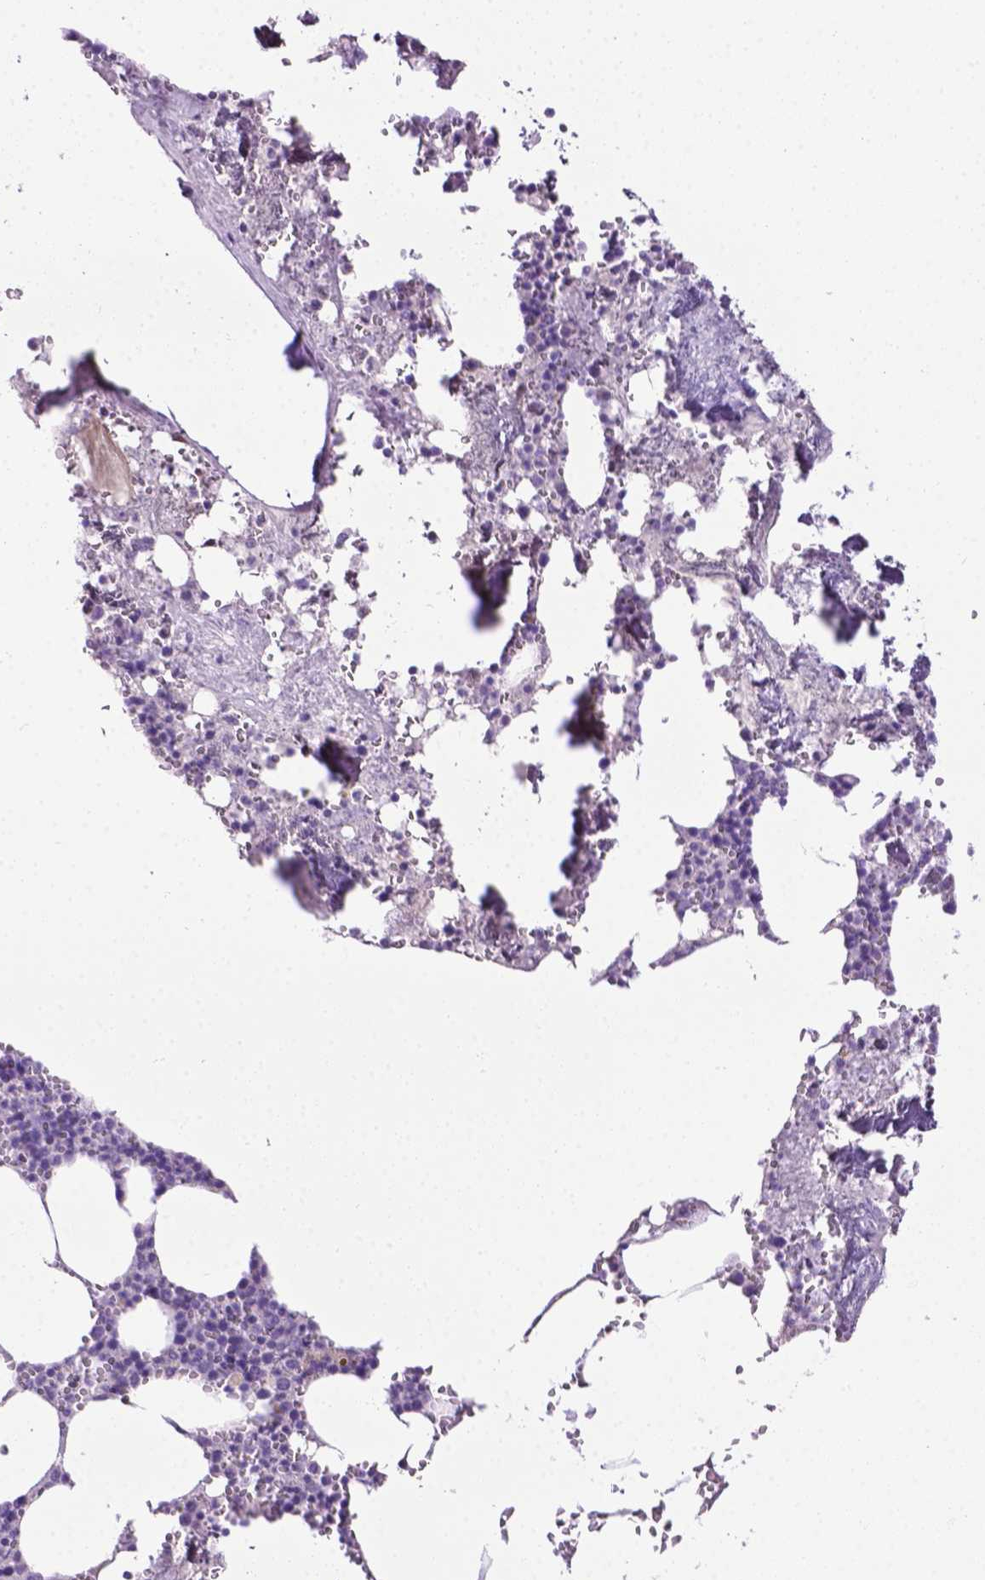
{"staining": {"intensity": "negative", "quantity": "none", "location": "none"}, "tissue": "bone marrow", "cell_type": "Hematopoietic cells", "image_type": "normal", "snomed": [{"axis": "morphology", "description": "Normal tissue, NOS"}, {"axis": "topography", "description": "Bone marrow"}], "caption": "This is a photomicrograph of immunohistochemistry staining of benign bone marrow, which shows no staining in hematopoietic cells.", "gene": "LELP1", "patient": {"sex": "male", "age": 54}}